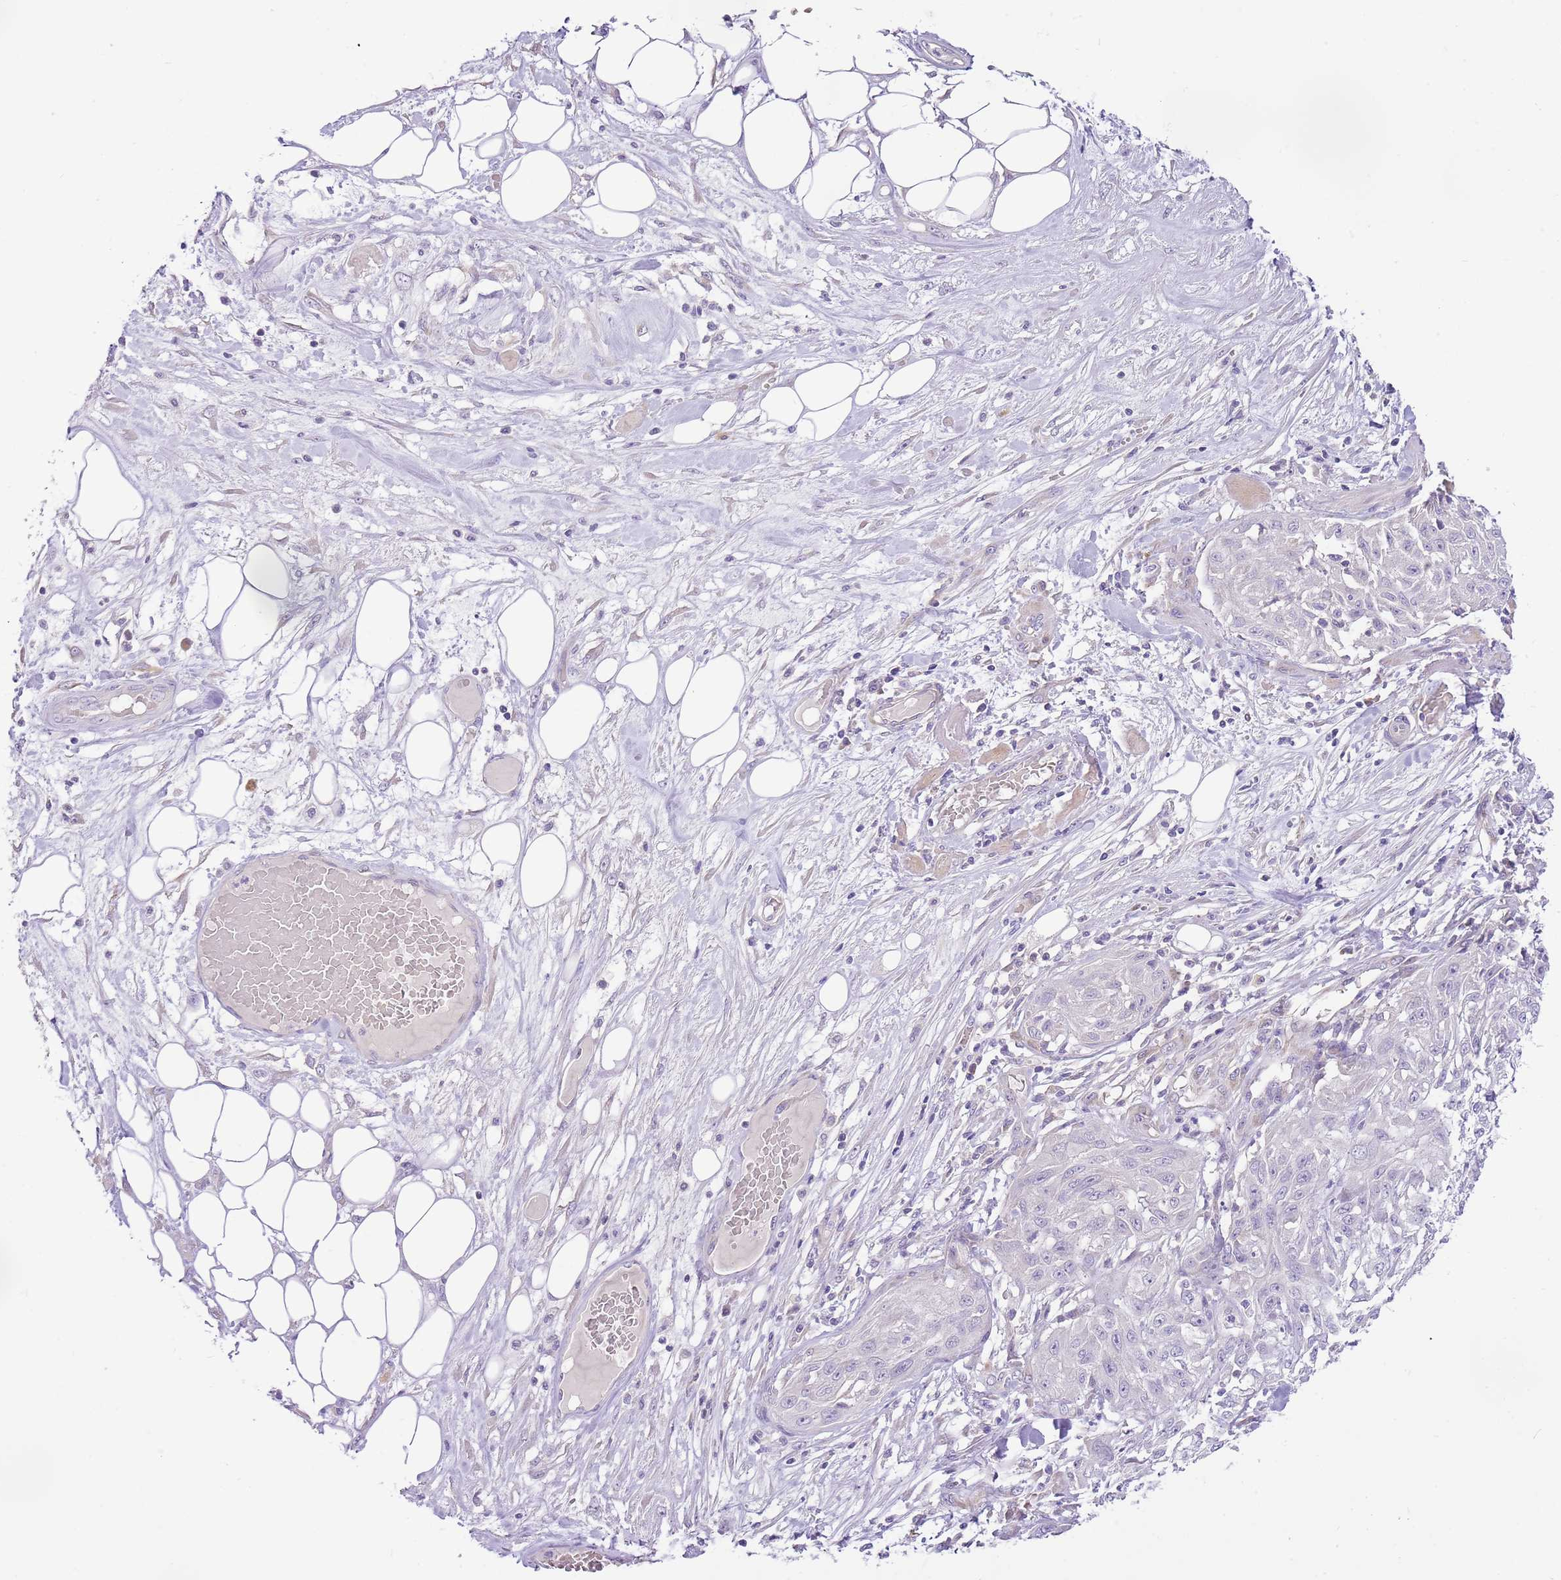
{"staining": {"intensity": "negative", "quantity": "none", "location": "none"}, "tissue": "skin cancer", "cell_type": "Tumor cells", "image_type": "cancer", "snomed": [{"axis": "morphology", "description": "Squamous cell carcinoma, NOS"}, {"axis": "morphology", "description": "Squamous cell carcinoma, metastatic, NOS"}, {"axis": "topography", "description": "Skin"}, {"axis": "topography", "description": "Lymph node"}], "caption": "Metastatic squamous cell carcinoma (skin) stained for a protein using immunohistochemistry (IHC) exhibits no expression tumor cells.", "gene": "RFK", "patient": {"sex": "male", "age": 75}}